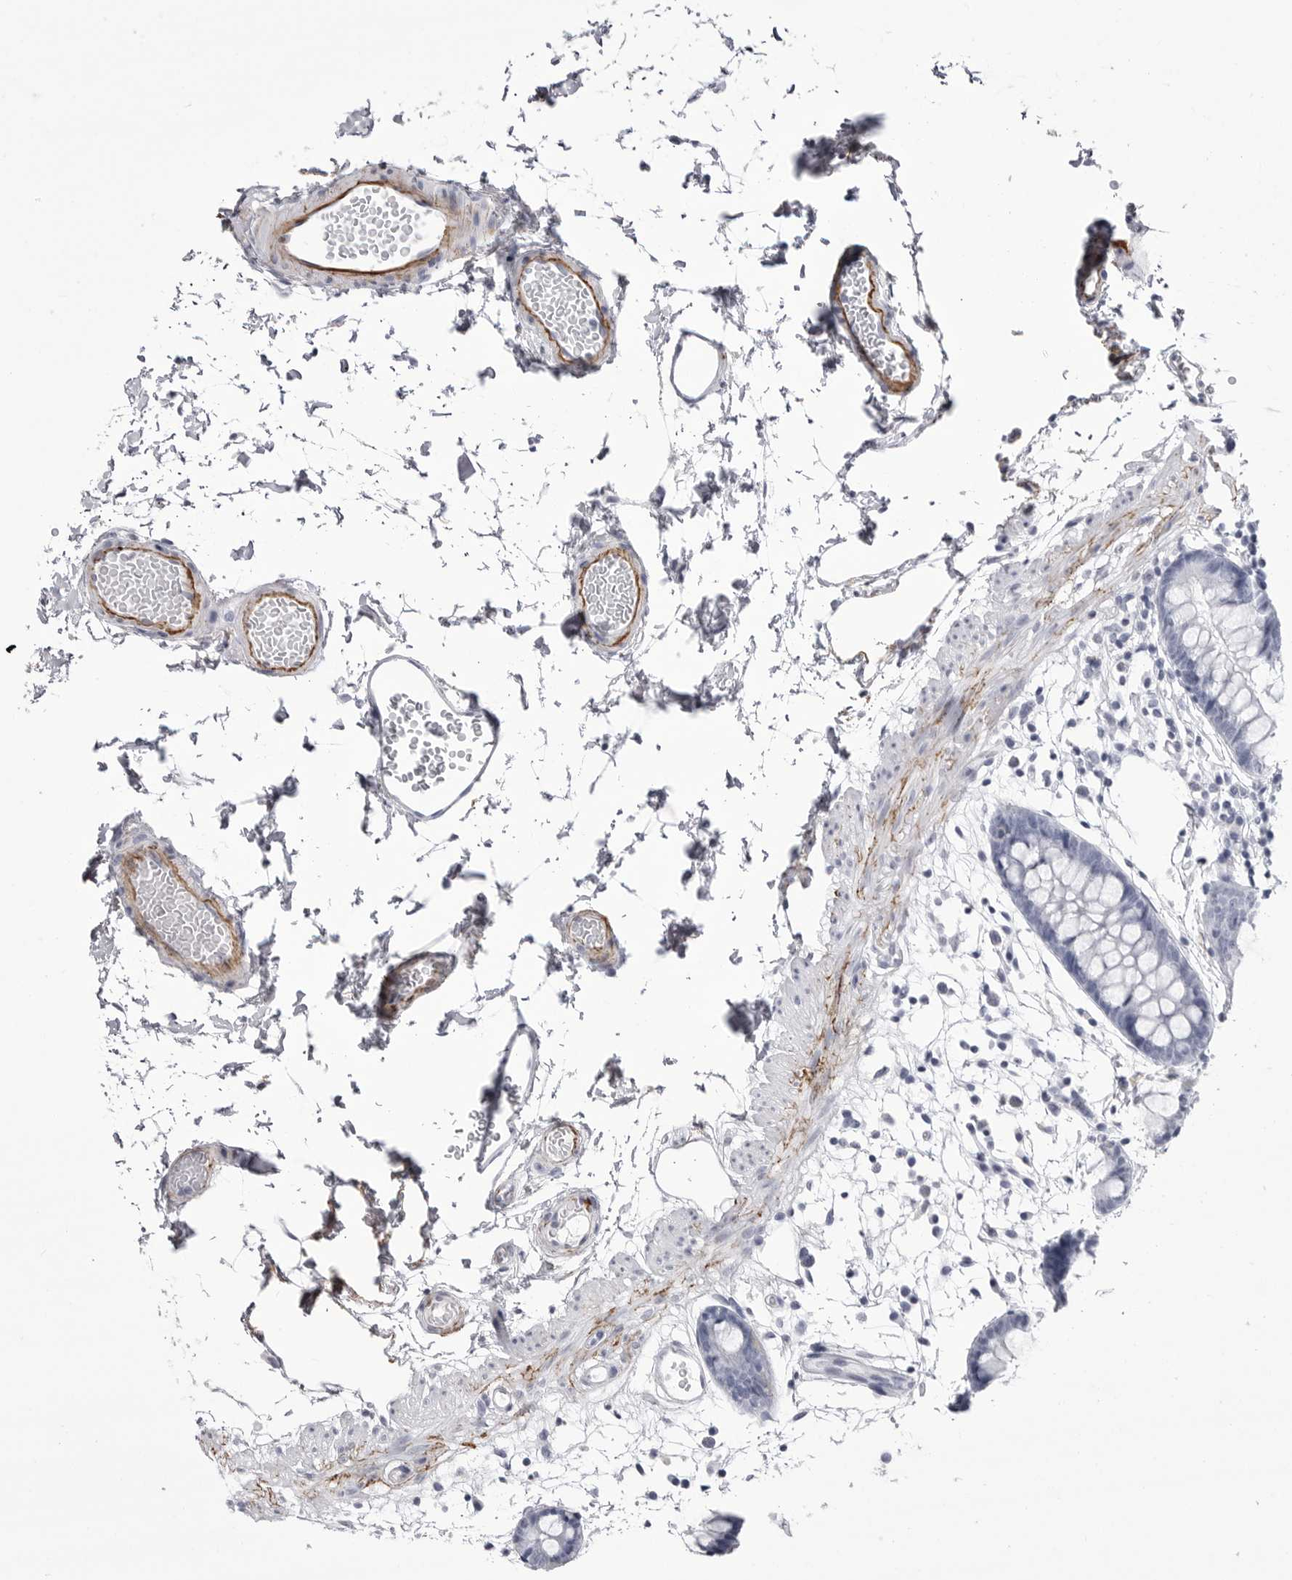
{"staining": {"intensity": "moderate", "quantity": ">75%", "location": "cytoplasmic/membranous"}, "tissue": "colon", "cell_type": "Endothelial cells", "image_type": "normal", "snomed": [{"axis": "morphology", "description": "Normal tissue, NOS"}, {"axis": "topography", "description": "Colon"}], "caption": "Colon stained with immunohistochemistry (IHC) demonstrates moderate cytoplasmic/membranous expression in about >75% of endothelial cells. Immunohistochemistry (ihc) stains the protein in brown and the nuclei are stained blue.", "gene": "COL26A1", "patient": {"sex": "male", "age": 56}}